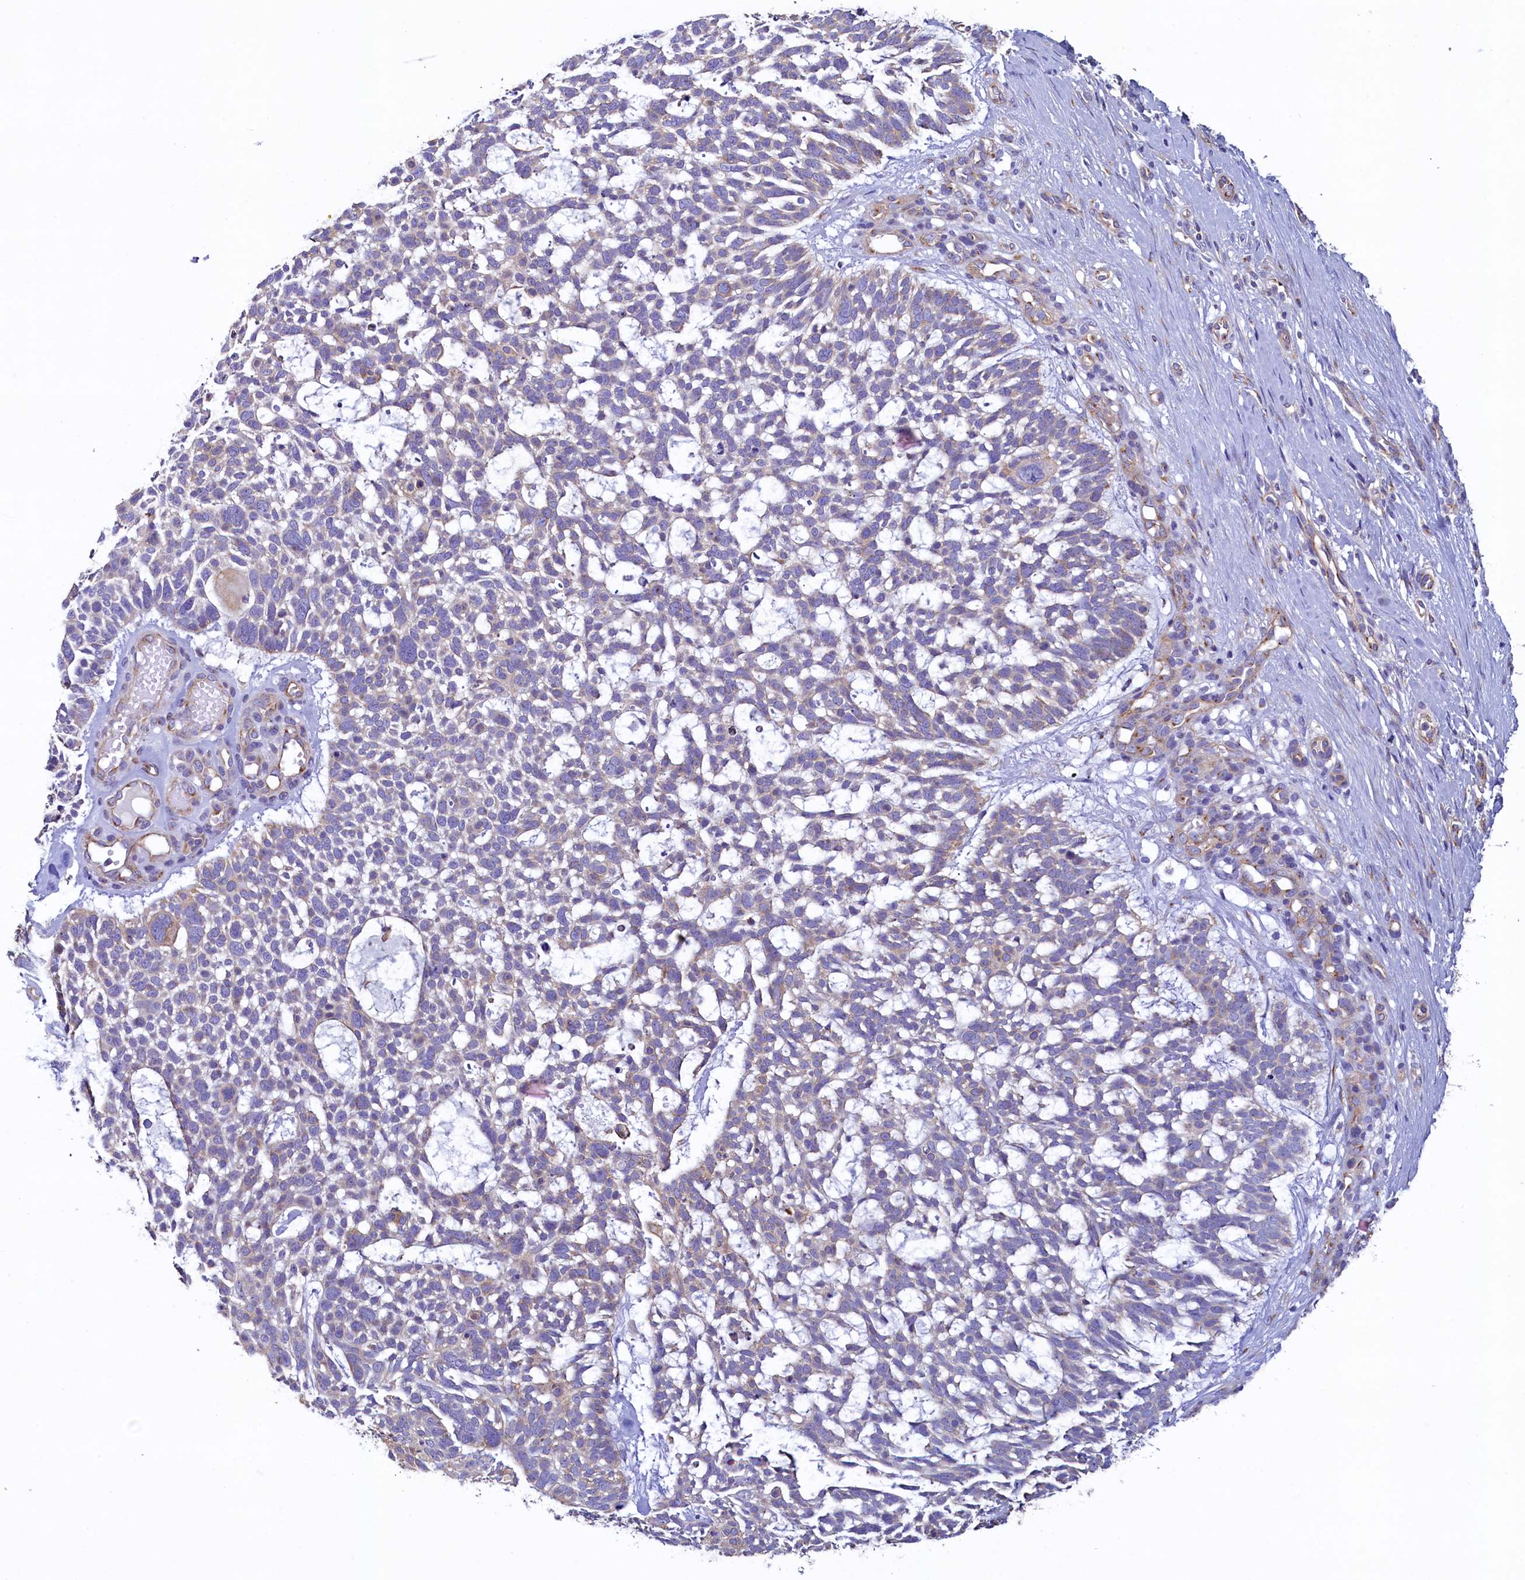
{"staining": {"intensity": "weak", "quantity": "25%-75%", "location": "cytoplasmic/membranous"}, "tissue": "skin cancer", "cell_type": "Tumor cells", "image_type": "cancer", "snomed": [{"axis": "morphology", "description": "Basal cell carcinoma"}, {"axis": "topography", "description": "Skin"}], "caption": "Skin cancer (basal cell carcinoma) stained with immunohistochemistry (IHC) displays weak cytoplasmic/membranous staining in approximately 25%-75% of tumor cells.", "gene": "GPR21", "patient": {"sex": "male", "age": 88}}